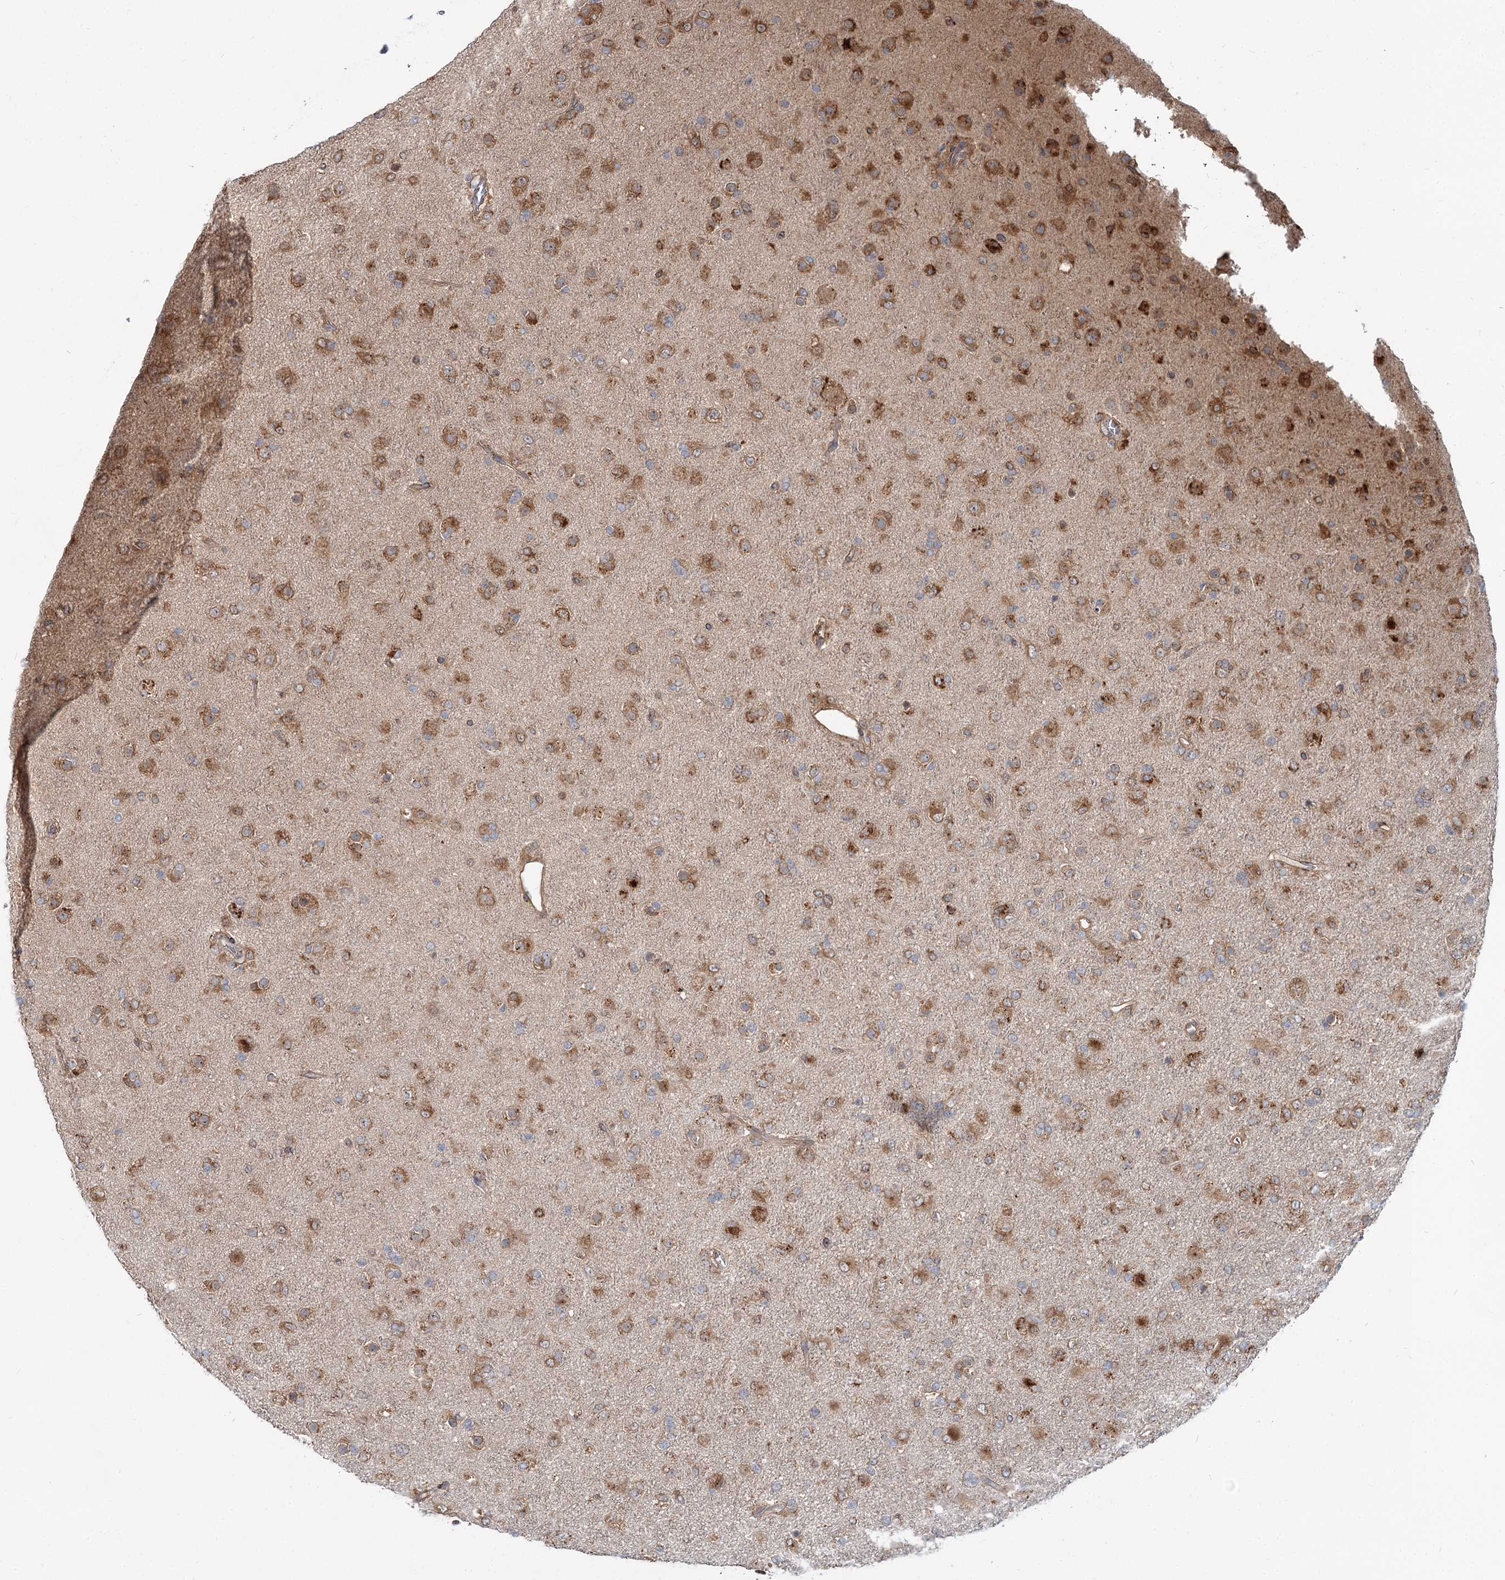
{"staining": {"intensity": "moderate", "quantity": ">75%", "location": "cytoplasmic/membranous"}, "tissue": "glioma", "cell_type": "Tumor cells", "image_type": "cancer", "snomed": [{"axis": "morphology", "description": "Glioma, malignant, Low grade"}, {"axis": "topography", "description": "Brain"}], "caption": "IHC of human glioma shows medium levels of moderate cytoplasmic/membranous positivity in approximately >75% of tumor cells.", "gene": "SPART", "patient": {"sex": "male", "age": 65}}